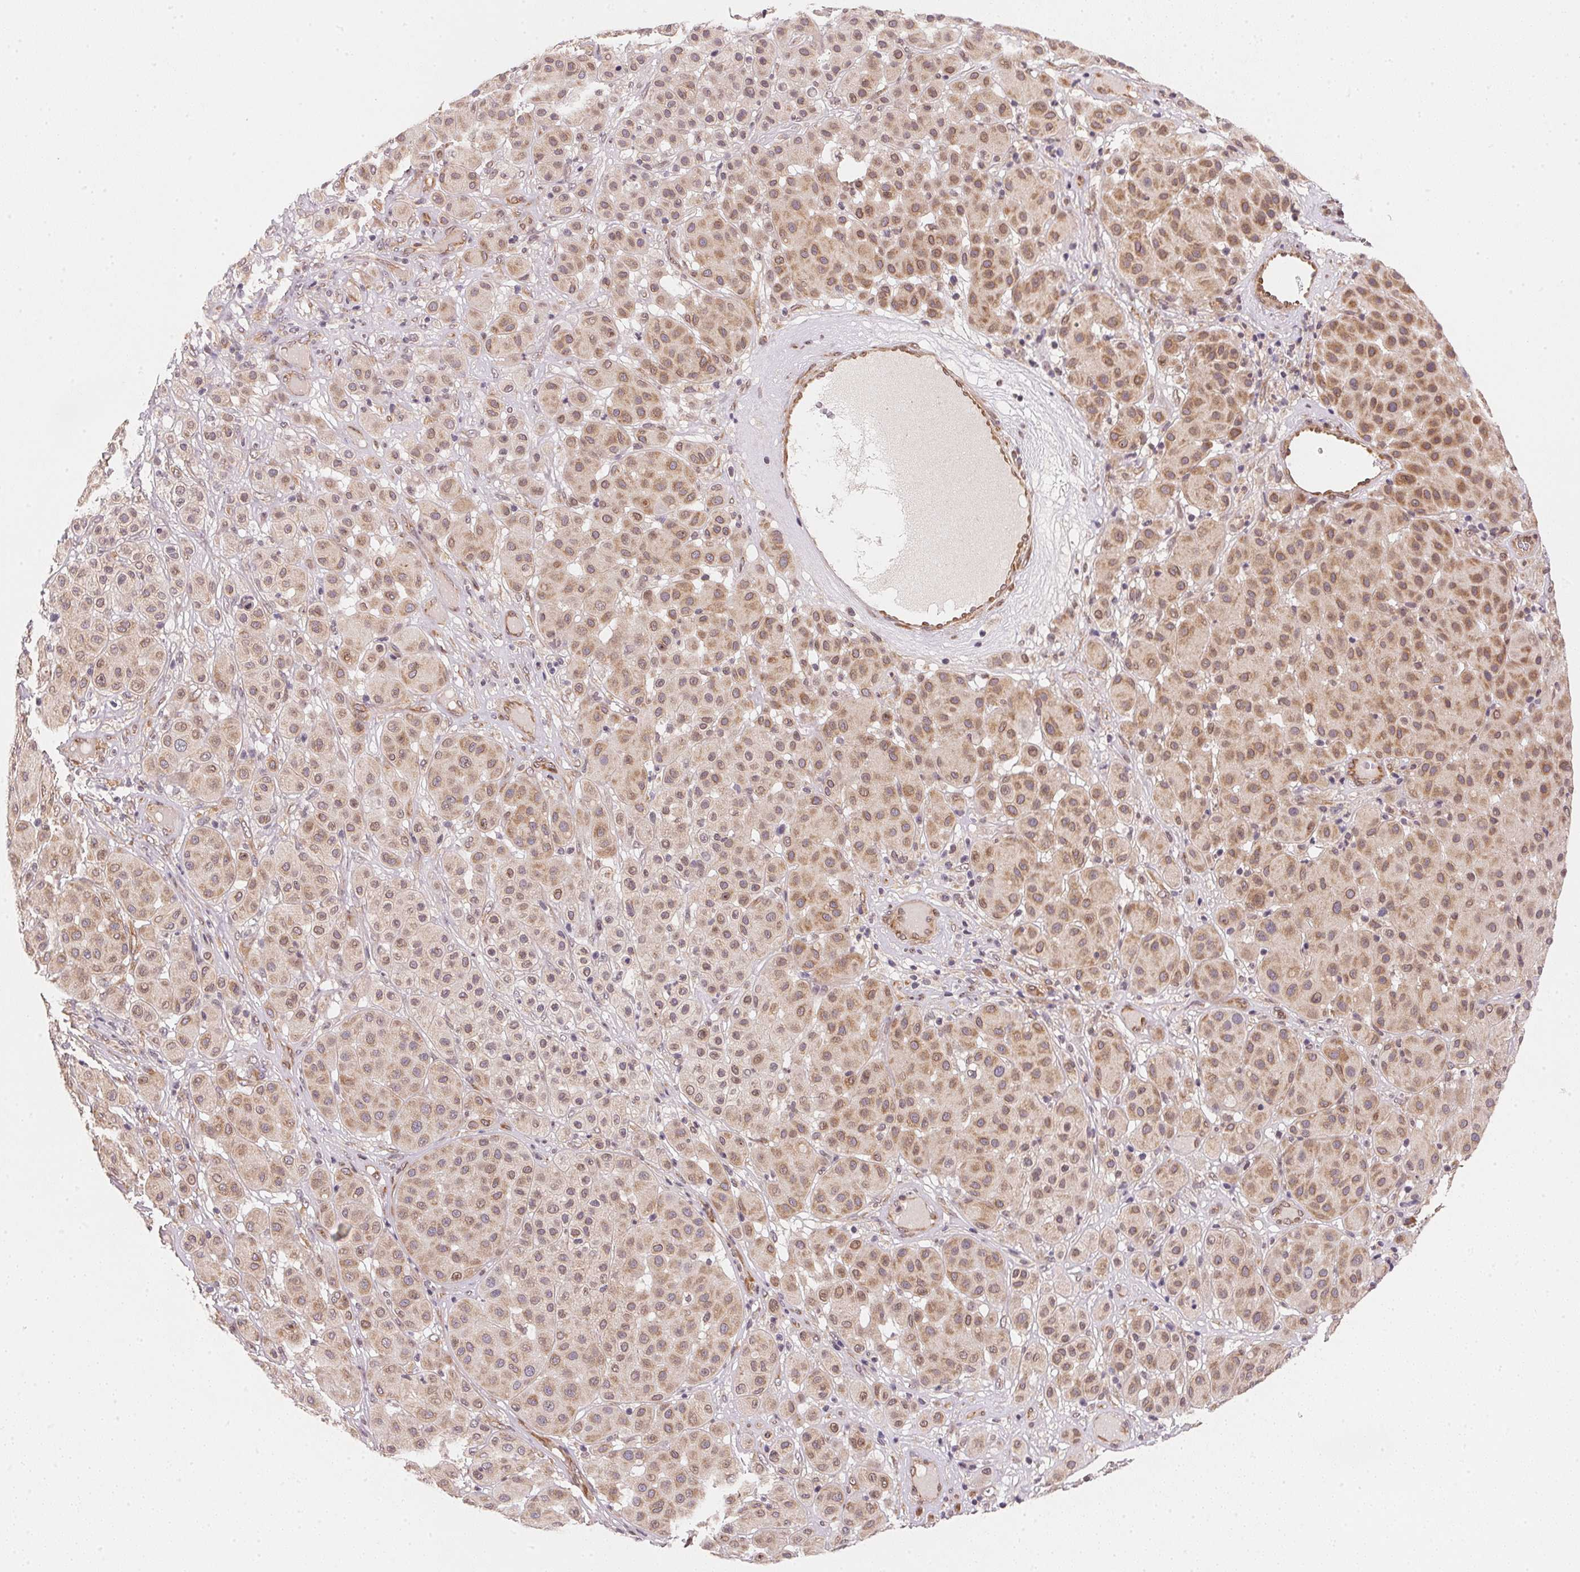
{"staining": {"intensity": "moderate", "quantity": ">75%", "location": "cytoplasmic/membranous"}, "tissue": "melanoma", "cell_type": "Tumor cells", "image_type": "cancer", "snomed": [{"axis": "morphology", "description": "Malignant melanoma, Metastatic site"}, {"axis": "topography", "description": "Smooth muscle"}], "caption": "High-magnification brightfield microscopy of melanoma stained with DAB (brown) and counterstained with hematoxylin (blue). tumor cells exhibit moderate cytoplasmic/membranous positivity is appreciated in approximately>75% of cells.", "gene": "EI24", "patient": {"sex": "male", "age": 41}}